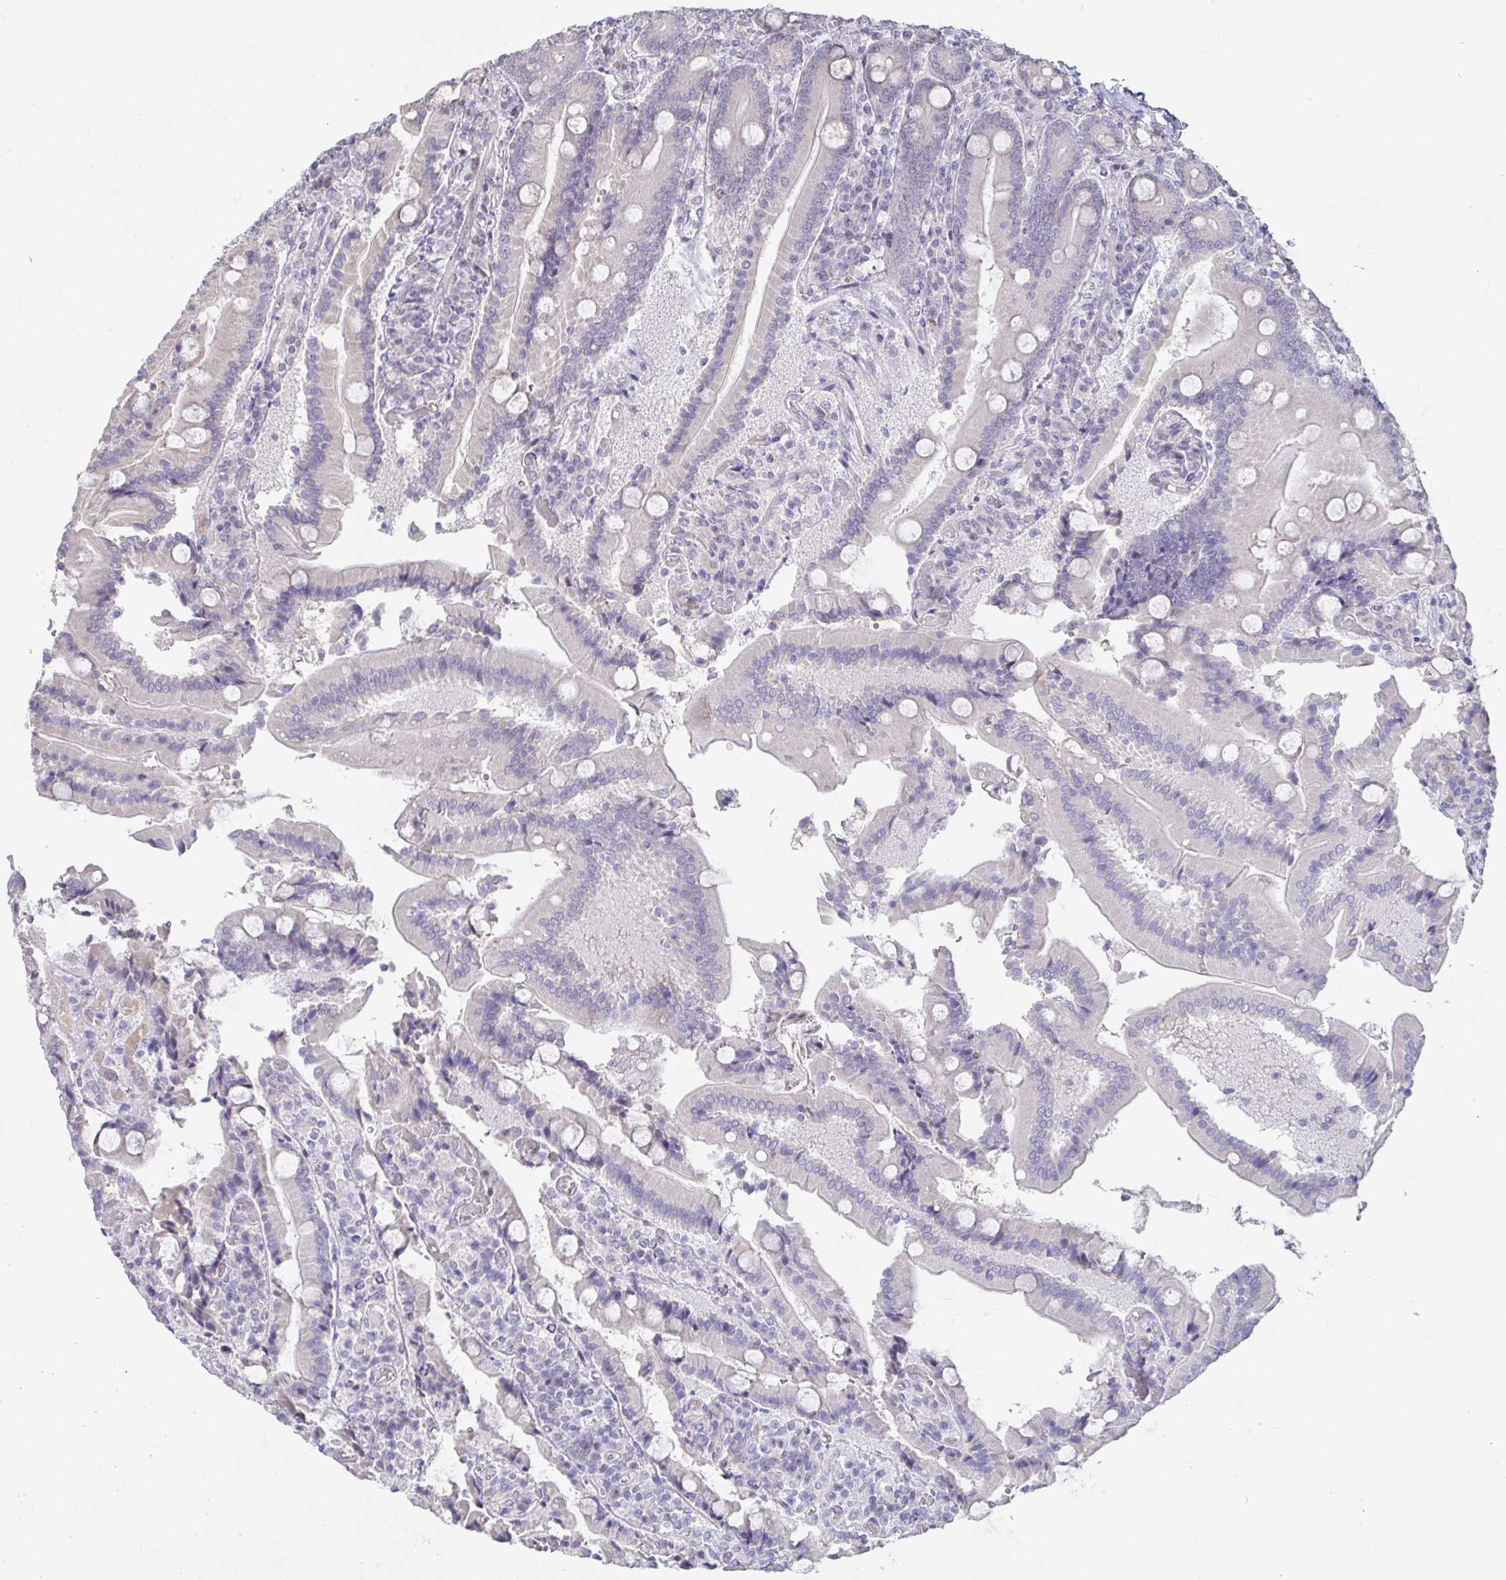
{"staining": {"intensity": "weak", "quantity": "<25%", "location": "nuclear"}, "tissue": "duodenum", "cell_type": "Glandular cells", "image_type": "normal", "snomed": [{"axis": "morphology", "description": "Normal tissue, NOS"}, {"axis": "topography", "description": "Duodenum"}], "caption": "DAB (3,3'-diaminobenzidine) immunohistochemical staining of normal duodenum reveals no significant expression in glandular cells.", "gene": "MYC", "patient": {"sex": "female", "age": 62}}